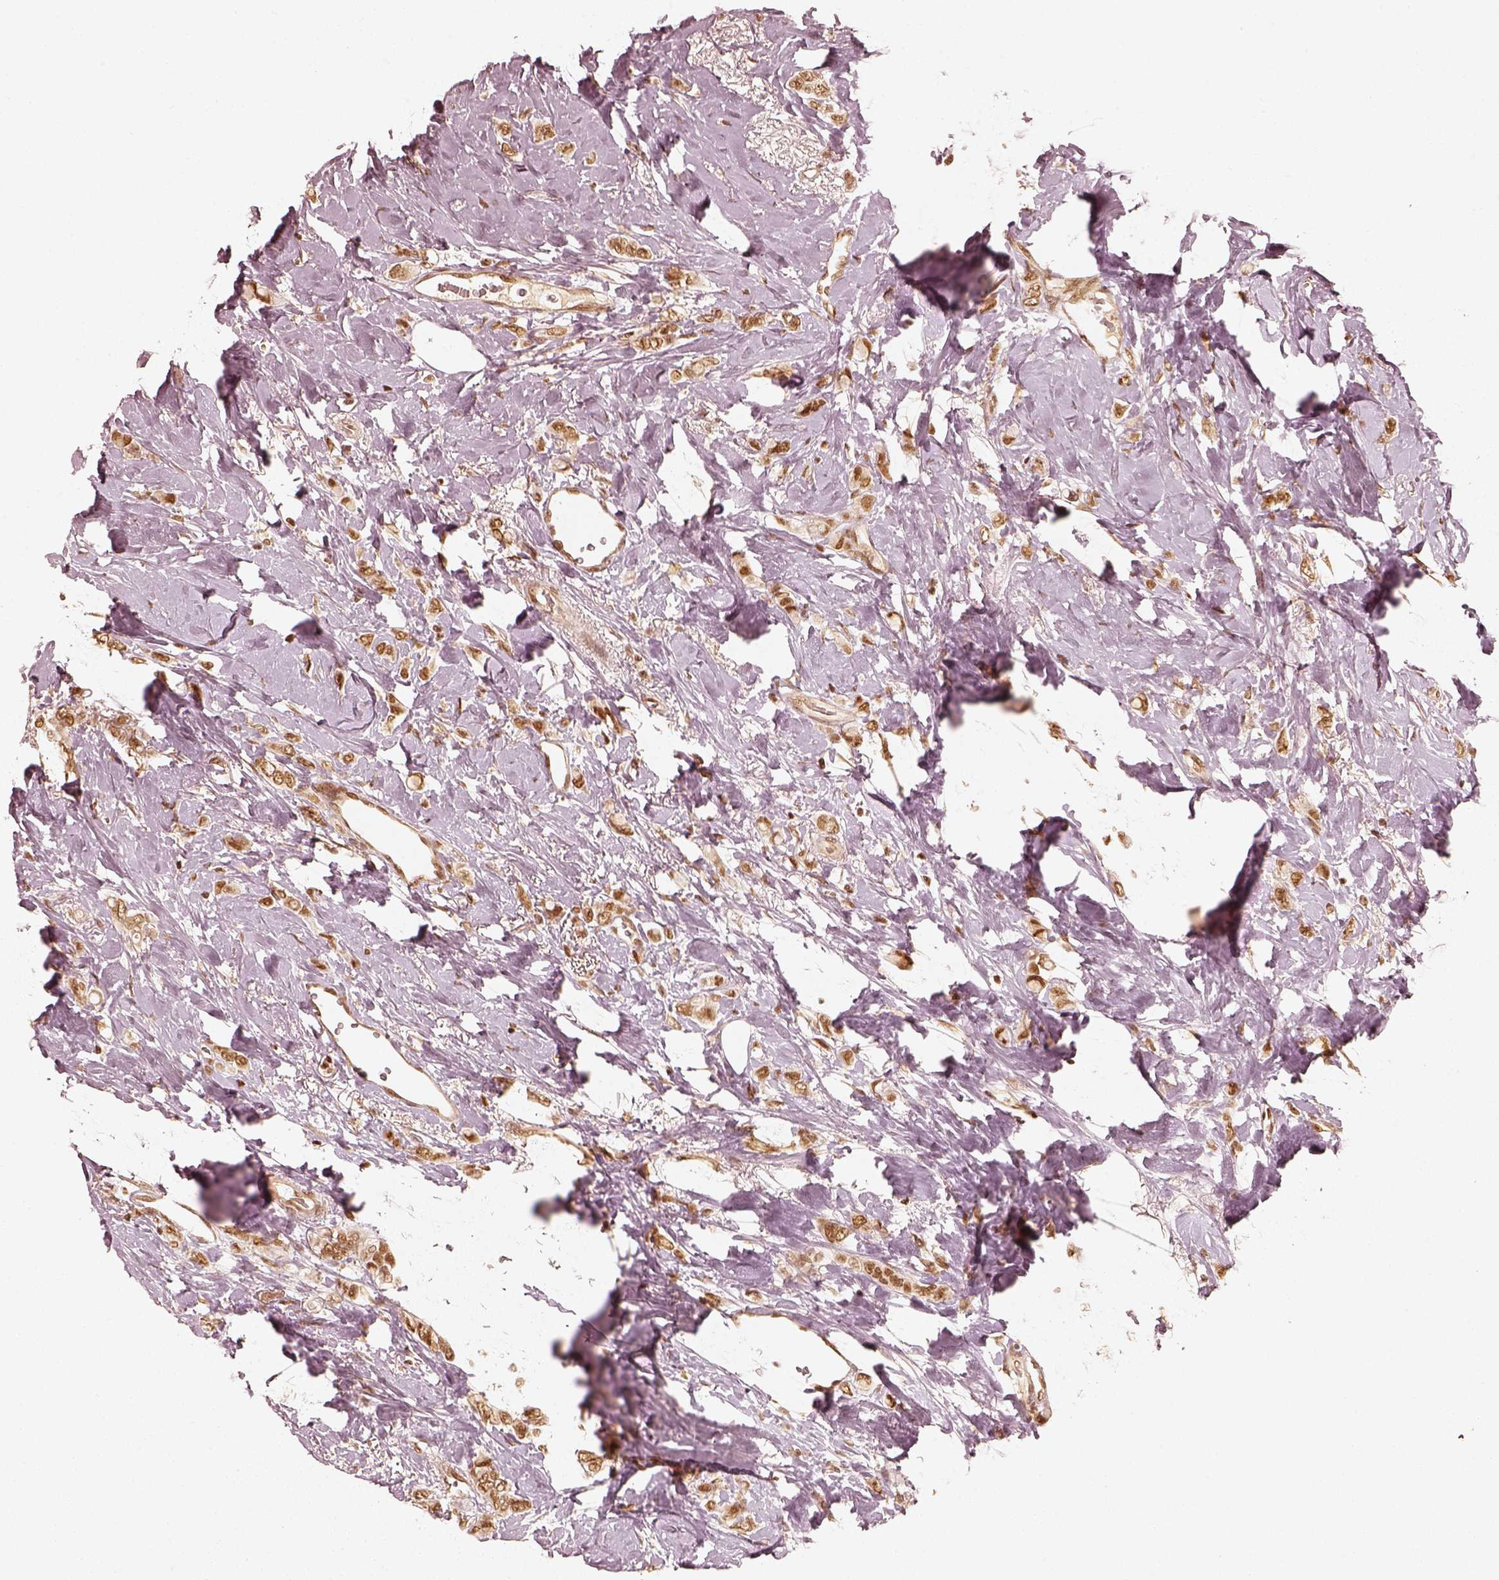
{"staining": {"intensity": "strong", "quantity": ">75%", "location": "nuclear"}, "tissue": "breast cancer", "cell_type": "Tumor cells", "image_type": "cancer", "snomed": [{"axis": "morphology", "description": "Lobular carcinoma"}, {"axis": "topography", "description": "Breast"}], "caption": "This photomicrograph reveals immunohistochemistry (IHC) staining of breast cancer (lobular carcinoma), with high strong nuclear staining in about >75% of tumor cells.", "gene": "GMEB2", "patient": {"sex": "female", "age": 66}}